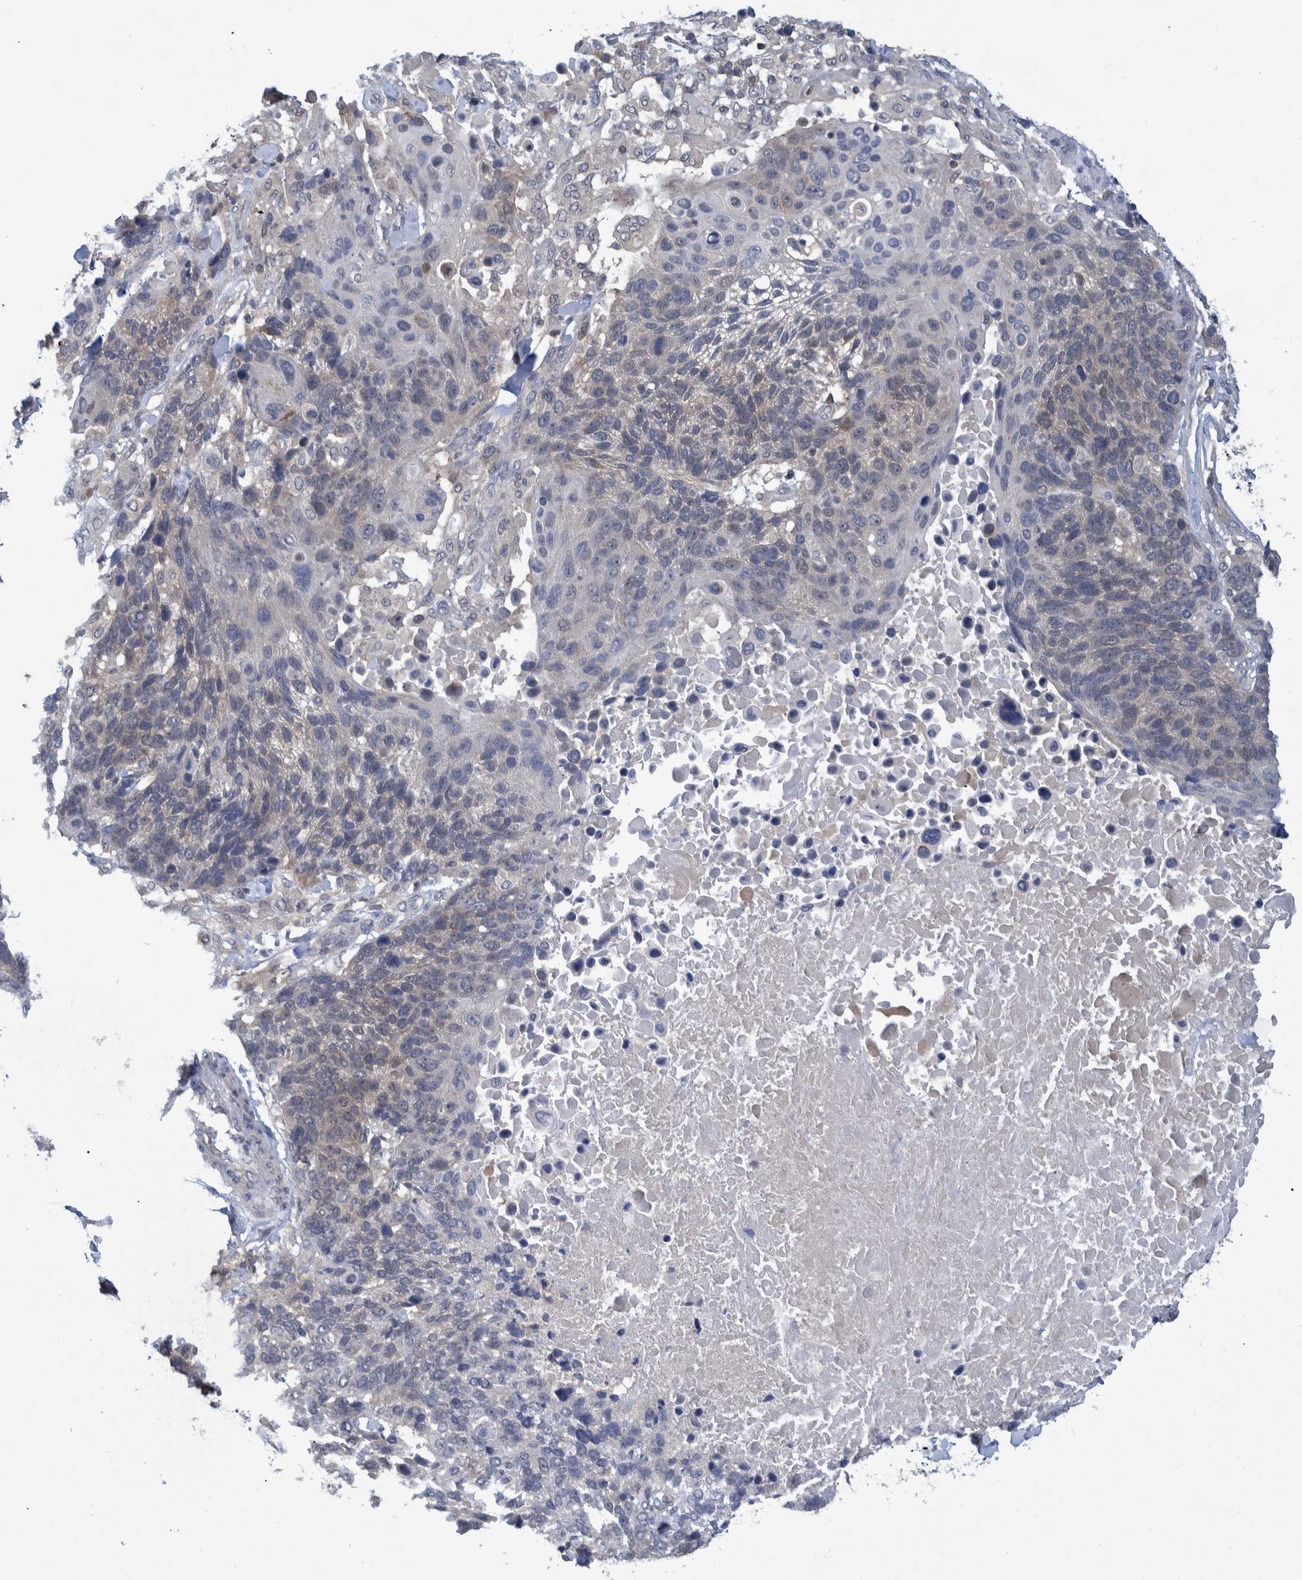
{"staining": {"intensity": "negative", "quantity": "none", "location": "none"}, "tissue": "lung cancer", "cell_type": "Tumor cells", "image_type": "cancer", "snomed": [{"axis": "morphology", "description": "Squamous cell carcinoma, NOS"}, {"axis": "topography", "description": "Lung"}], "caption": "IHC micrograph of squamous cell carcinoma (lung) stained for a protein (brown), which shows no positivity in tumor cells. (DAB immunohistochemistry, high magnification).", "gene": "PCYT2", "patient": {"sex": "male", "age": 65}}